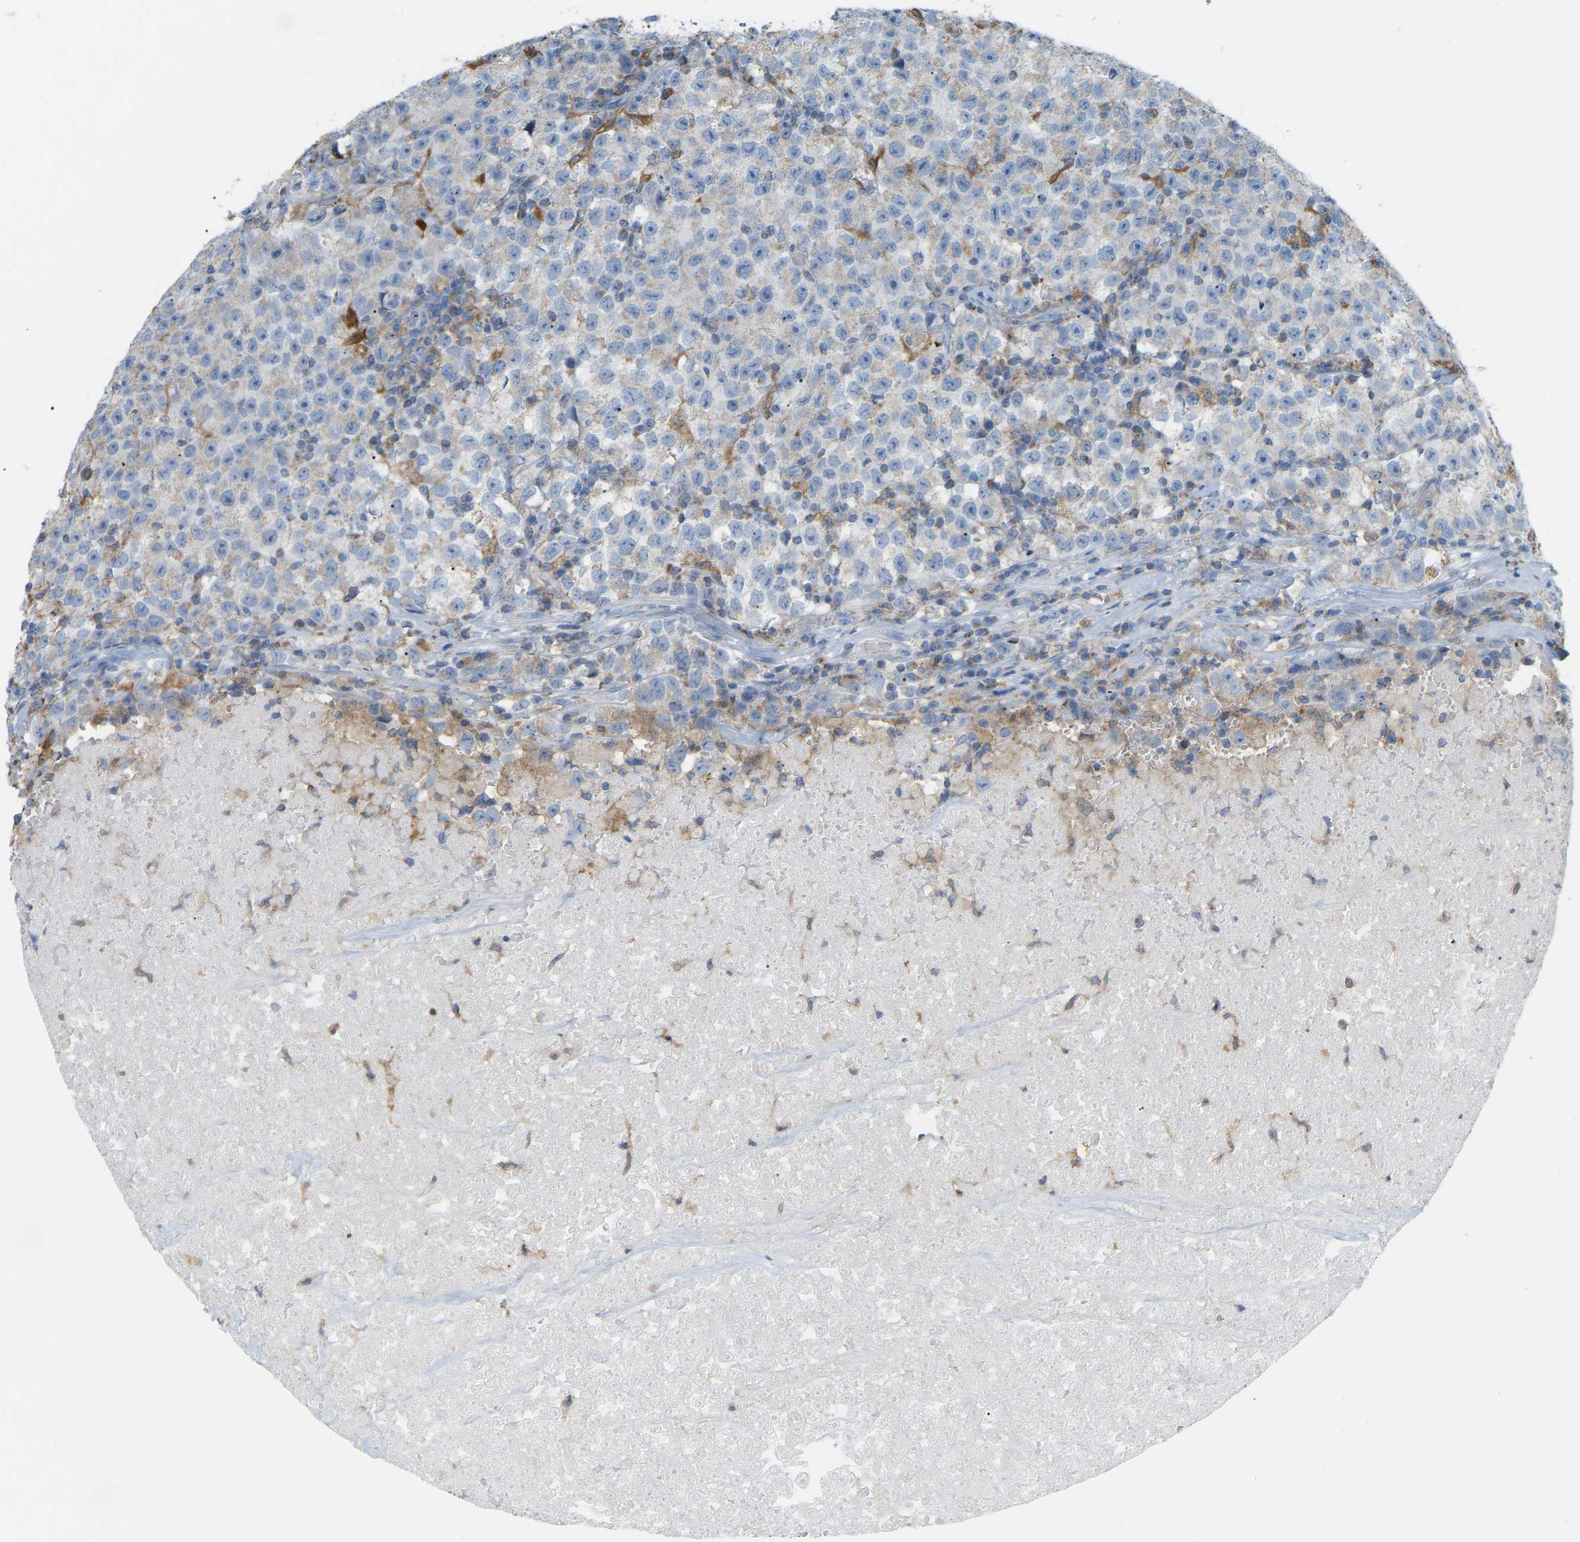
{"staining": {"intensity": "negative", "quantity": "none", "location": "none"}, "tissue": "testis cancer", "cell_type": "Tumor cells", "image_type": "cancer", "snomed": [{"axis": "morphology", "description": "Seminoma, NOS"}, {"axis": "topography", "description": "Testis"}], "caption": "Immunohistochemistry (IHC) image of neoplastic tissue: testis cancer stained with DAB (3,3'-diaminobenzidine) reveals no significant protein staining in tumor cells. (DAB (3,3'-diaminobenzidine) immunohistochemistry (IHC), high magnification).", "gene": "CROT", "patient": {"sex": "male", "age": 22}}